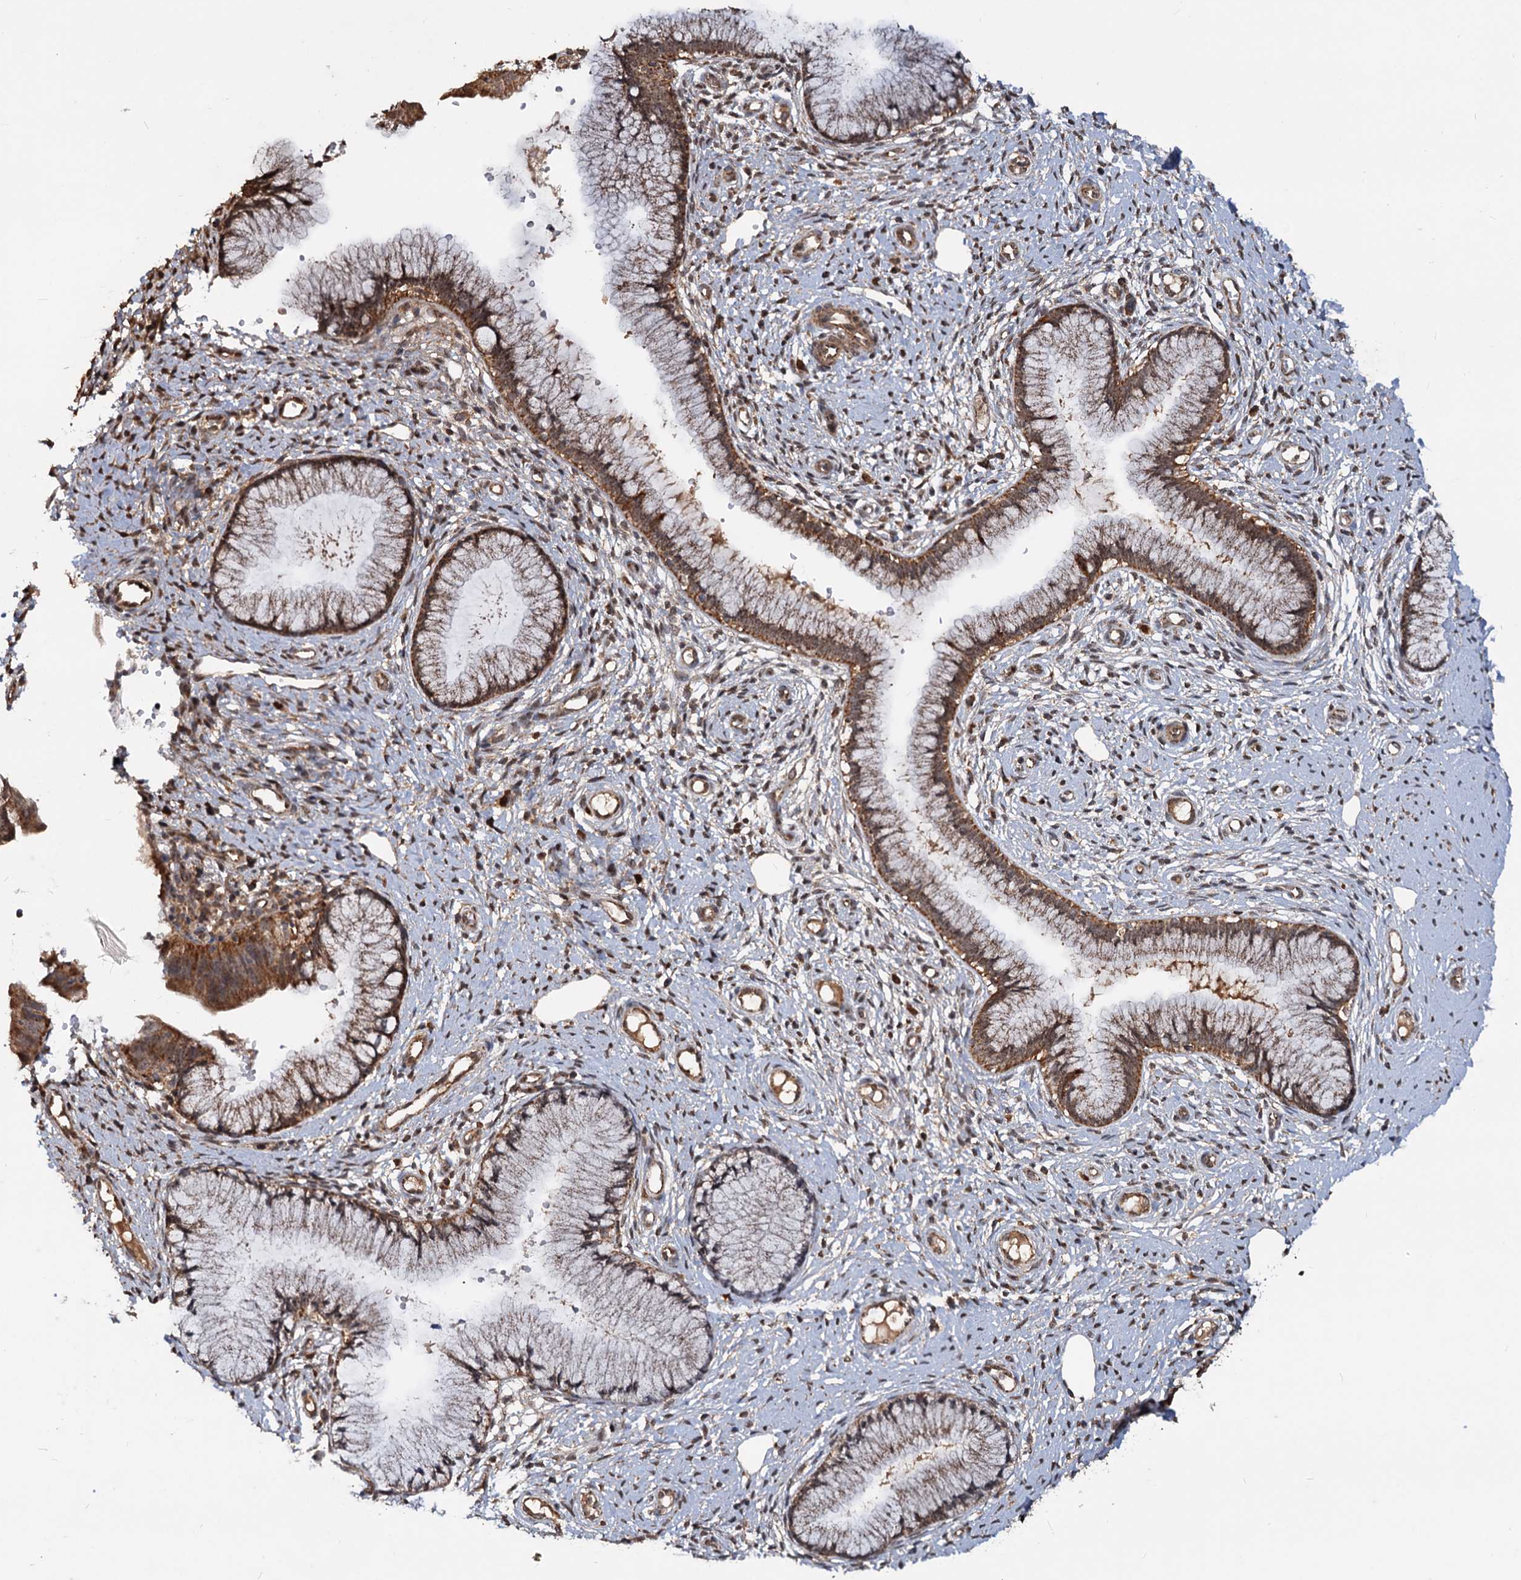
{"staining": {"intensity": "moderate", "quantity": ">75%", "location": "cytoplasmic/membranous"}, "tissue": "cervical cancer", "cell_type": "Tumor cells", "image_type": "cancer", "snomed": [{"axis": "morphology", "description": "Adenocarcinoma, NOS"}, {"axis": "topography", "description": "Cervix"}], "caption": "Brown immunohistochemical staining in cervical cancer (adenocarcinoma) demonstrates moderate cytoplasmic/membranous positivity in about >75% of tumor cells. (DAB (3,3'-diaminobenzidine) = brown stain, brightfield microscopy at high magnification).", "gene": "CEP76", "patient": {"sex": "female", "age": 36}}